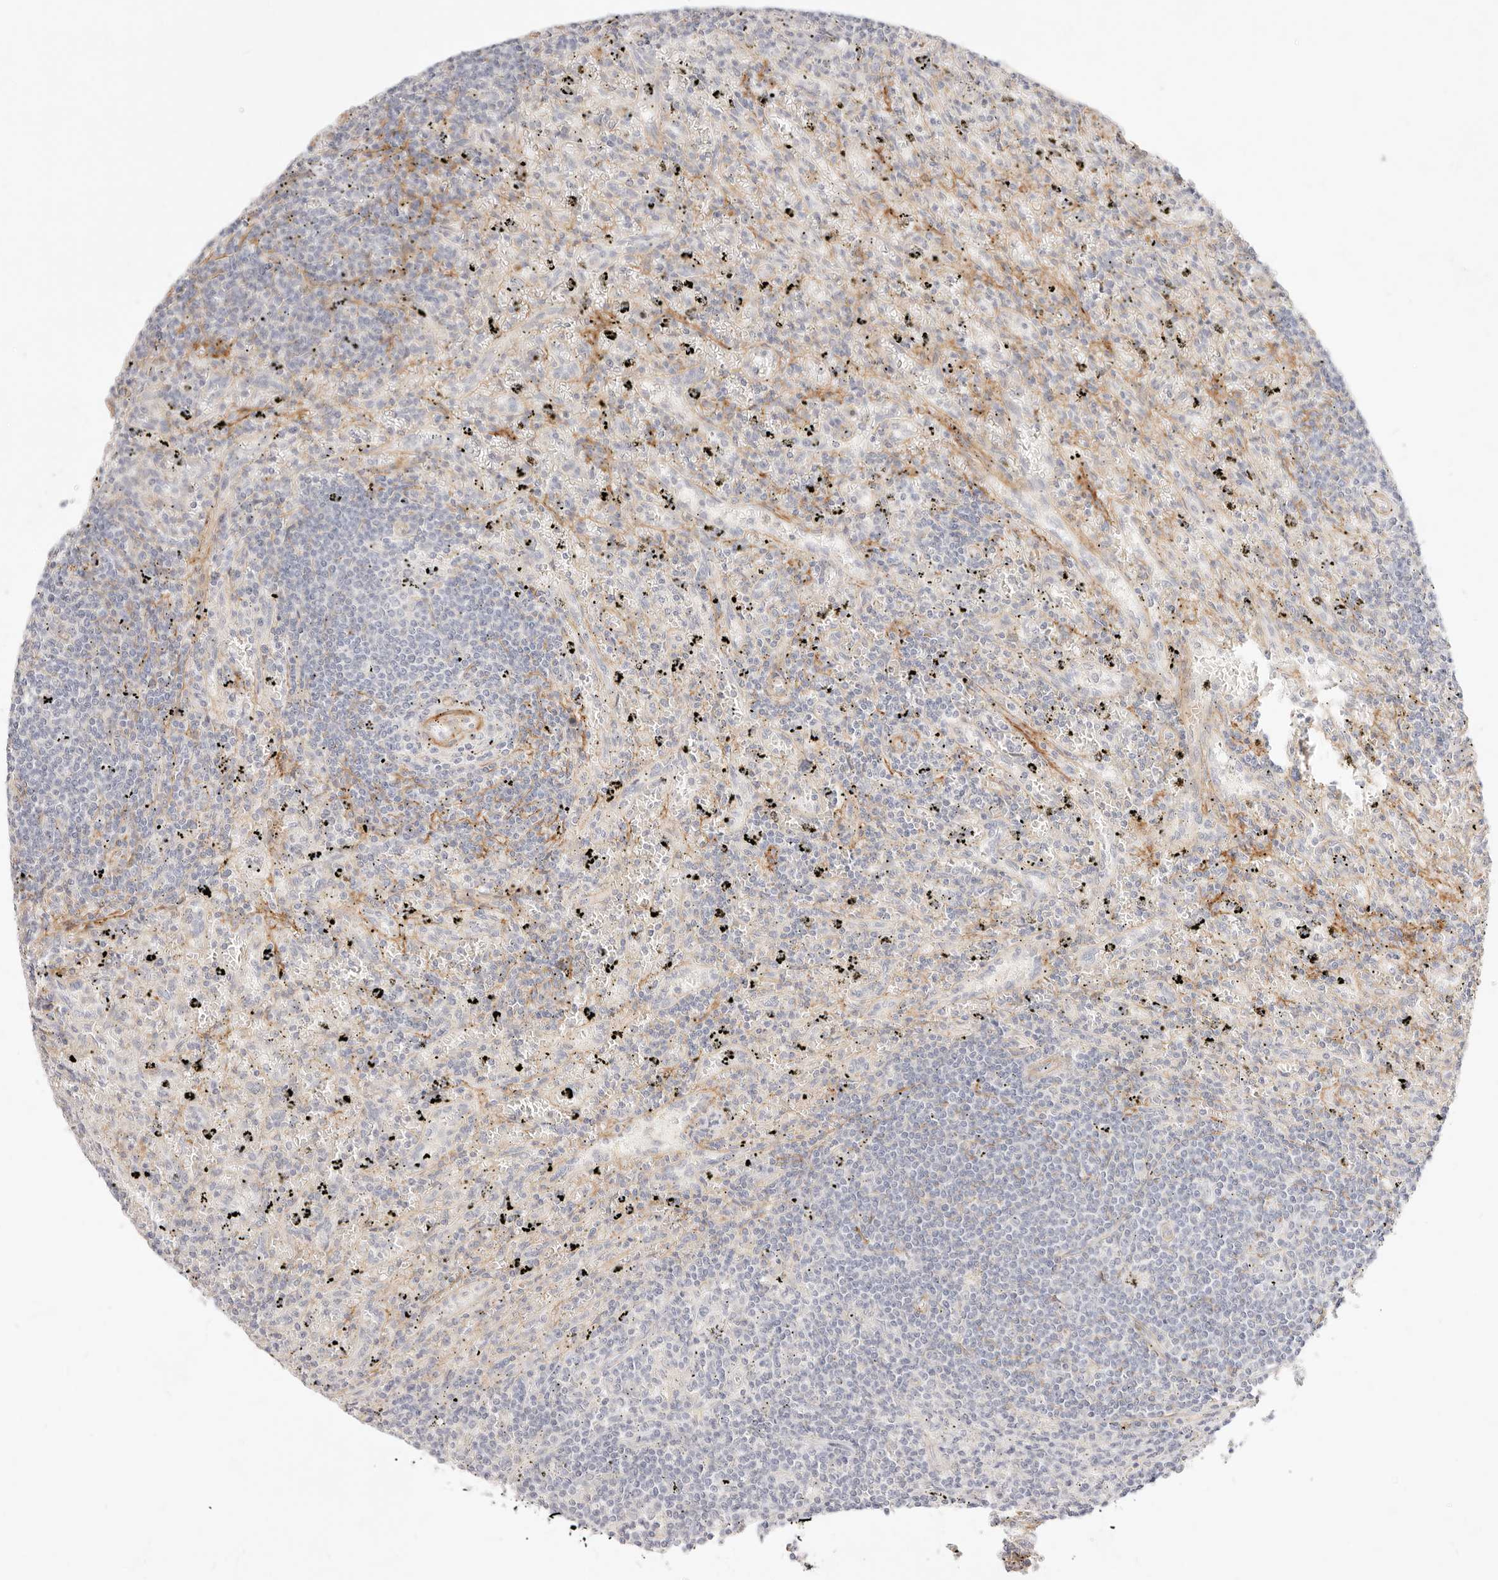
{"staining": {"intensity": "negative", "quantity": "none", "location": "none"}, "tissue": "lymphoma", "cell_type": "Tumor cells", "image_type": "cancer", "snomed": [{"axis": "morphology", "description": "Malignant lymphoma, non-Hodgkin's type, Low grade"}, {"axis": "topography", "description": "Spleen"}], "caption": "Immunohistochemical staining of low-grade malignant lymphoma, non-Hodgkin's type reveals no significant positivity in tumor cells.", "gene": "UBXN10", "patient": {"sex": "male", "age": 76}}